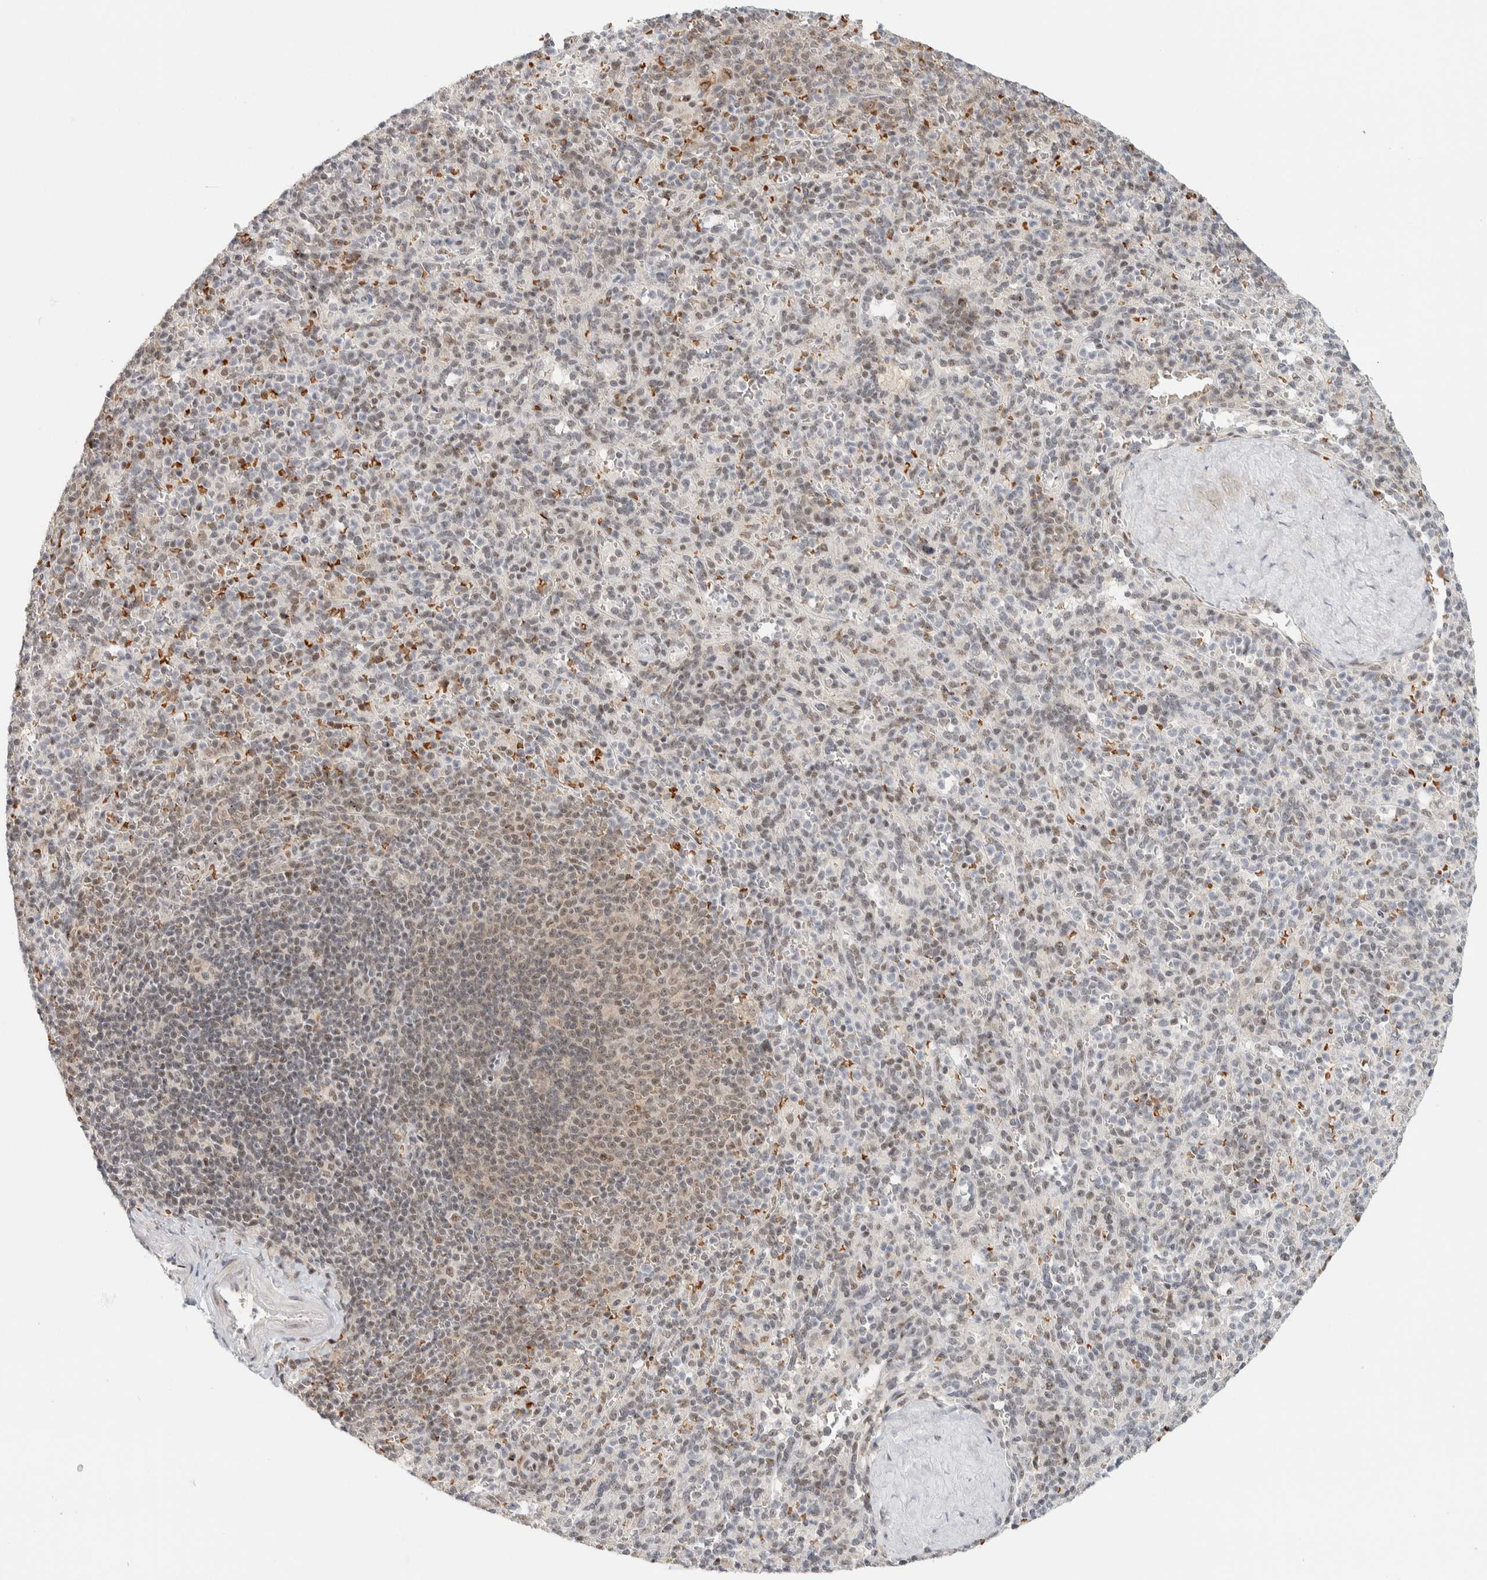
{"staining": {"intensity": "weak", "quantity": "<25%", "location": "nuclear"}, "tissue": "spleen", "cell_type": "Cells in red pulp", "image_type": "normal", "snomed": [{"axis": "morphology", "description": "Normal tissue, NOS"}, {"axis": "topography", "description": "Spleen"}], "caption": "Cells in red pulp are negative for brown protein staining in unremarkable spleen. Brightfield microscopy of immunohistochemistry (IHC) stained with DAB (3,3'-diaminobenzidine) (brown) and hematoxylin (blue), captured at high magnification.", "gene": "ZBTB2", "patient": {"sex": "male", "age": 36}}